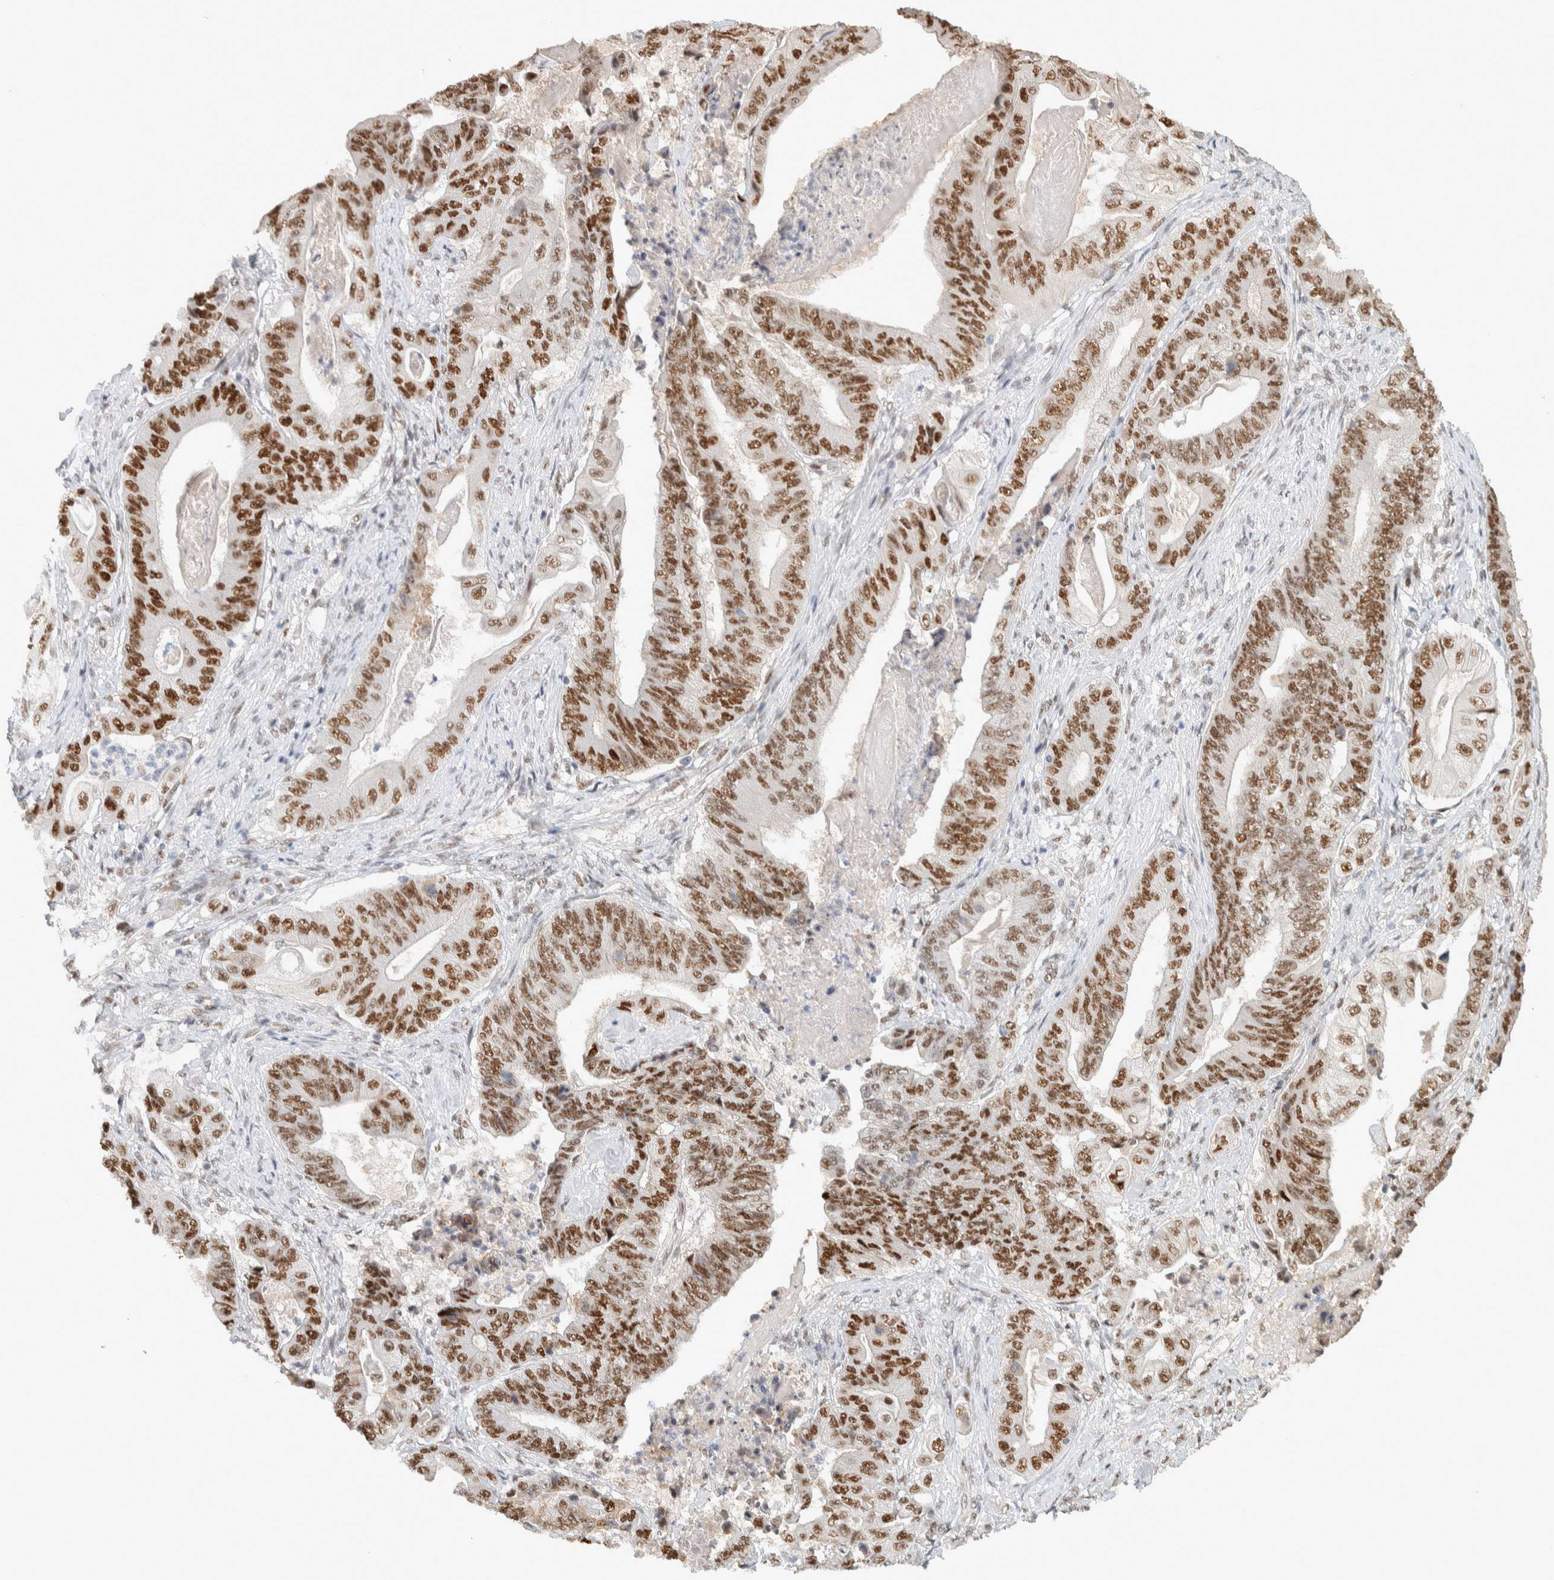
{"staining": {"intensity": "moderate", "quantity": ">75%", "location": "nuclear"}, "tissue": "stomach cancer", "cell_type": "Tumor cells", "image_type": "cancer", "snomed": [{"axis": "morphology", "description": "Adenocarcinoma, NOS"}, {"axis": "topography", "description": "Stomach"}], "caption": "Immunohistochemical staining of stomach adenocarcinoma demonstrates medium levels of moderate nuclear protein staining in approximately >75% of tumor cells.", "gene": "PUS7", "patient": {"sex": "female", "age": 73}}